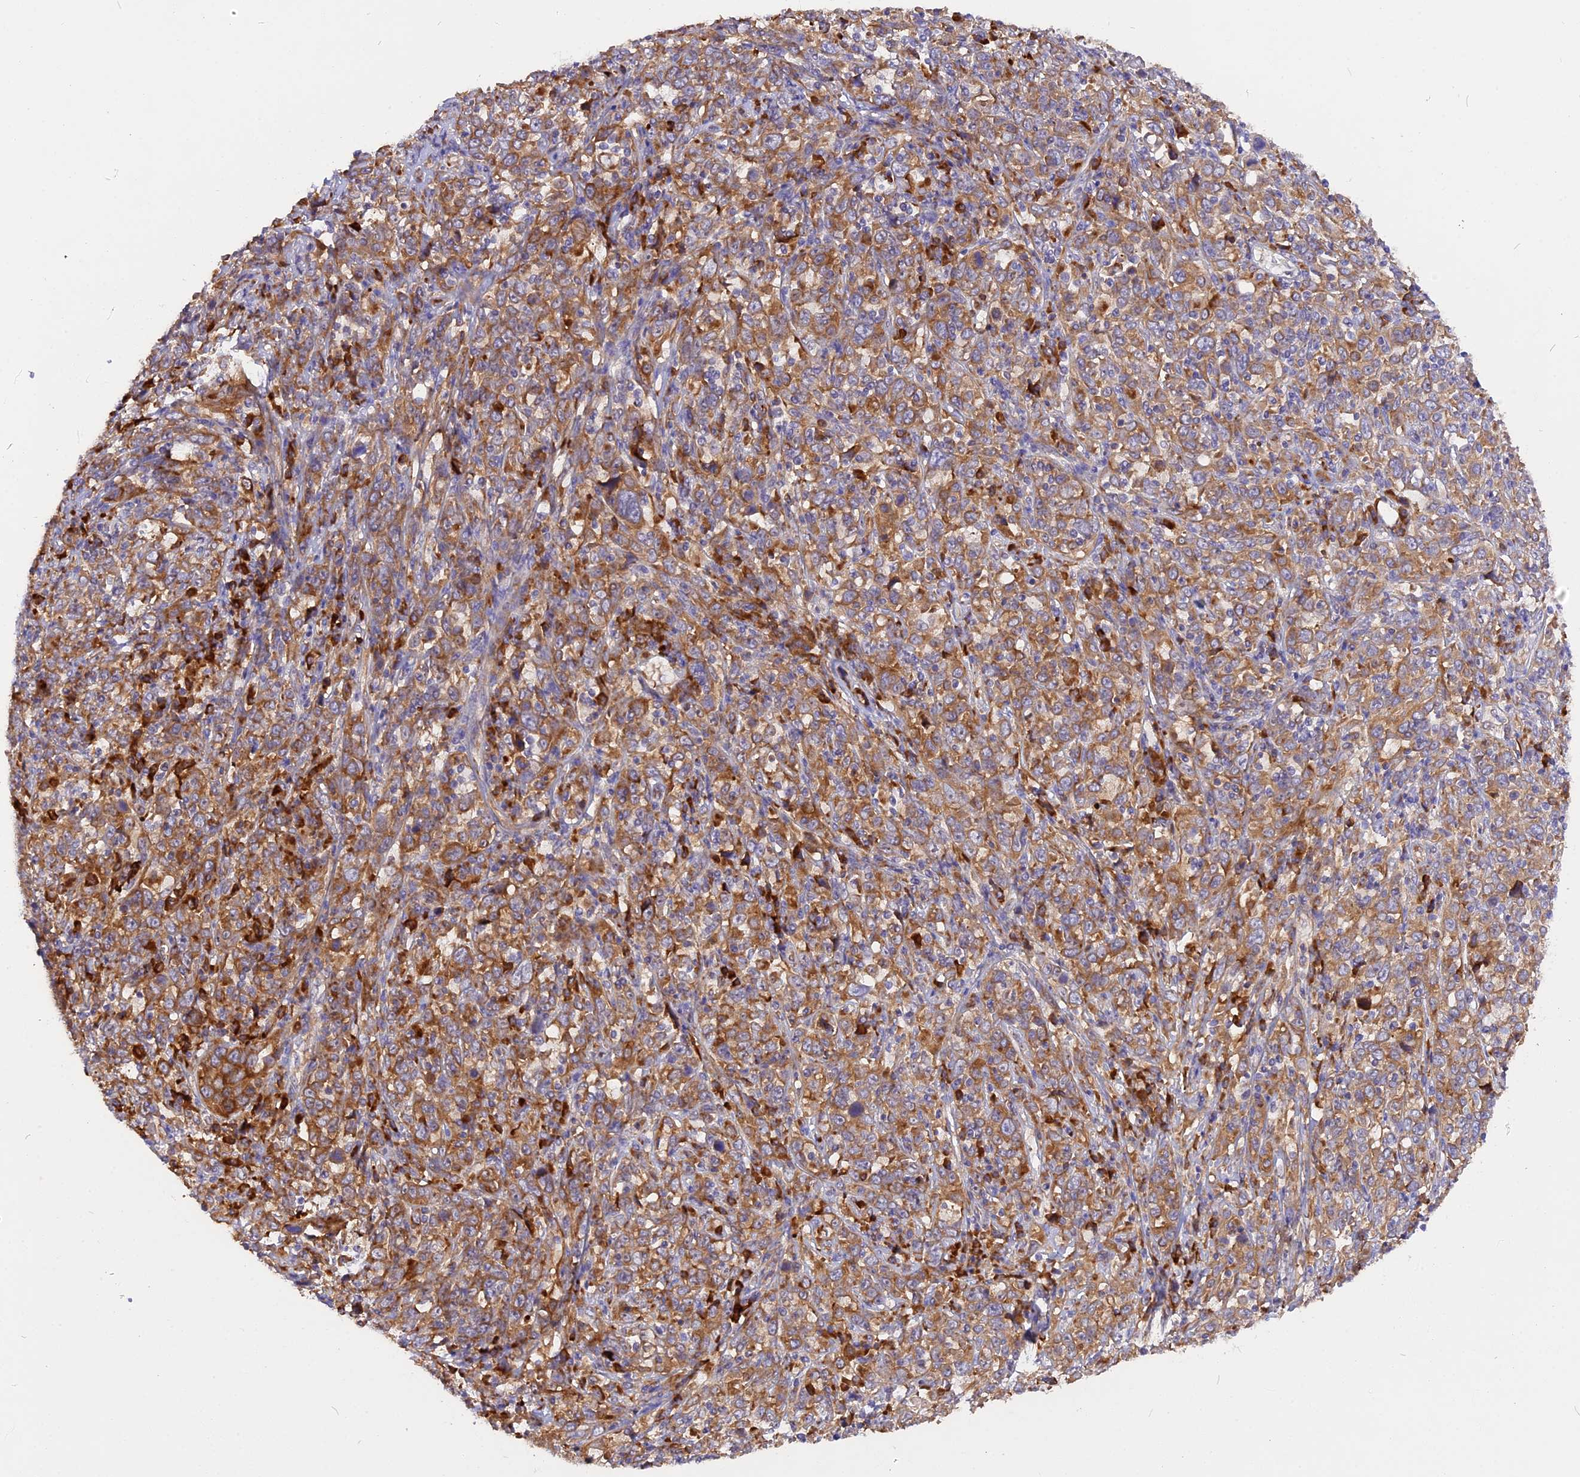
{"staining": {"intensity": "moderate", "quantity": ">75%", "location": "cytoplasmic/membranous"}, "tissue": "cervical cancer", "cell_type": "Tumor cells", "image_type": "cancer", "snomed": [{"axis": "morphology", "description": "Squamous cell carcinoma, NOS"}, {"axis": "topography", "description": "Cervix"}], "caption": "Immunohistochemical staining of cervical cancer (squamous cell carcinoma) exhibits medium levels of moderate cytoplasmic/membranous protein expression in approximately >75% of tumor cells.", "gene": "GNPTAB", "patient": {"sex": "female", "age": 46}}